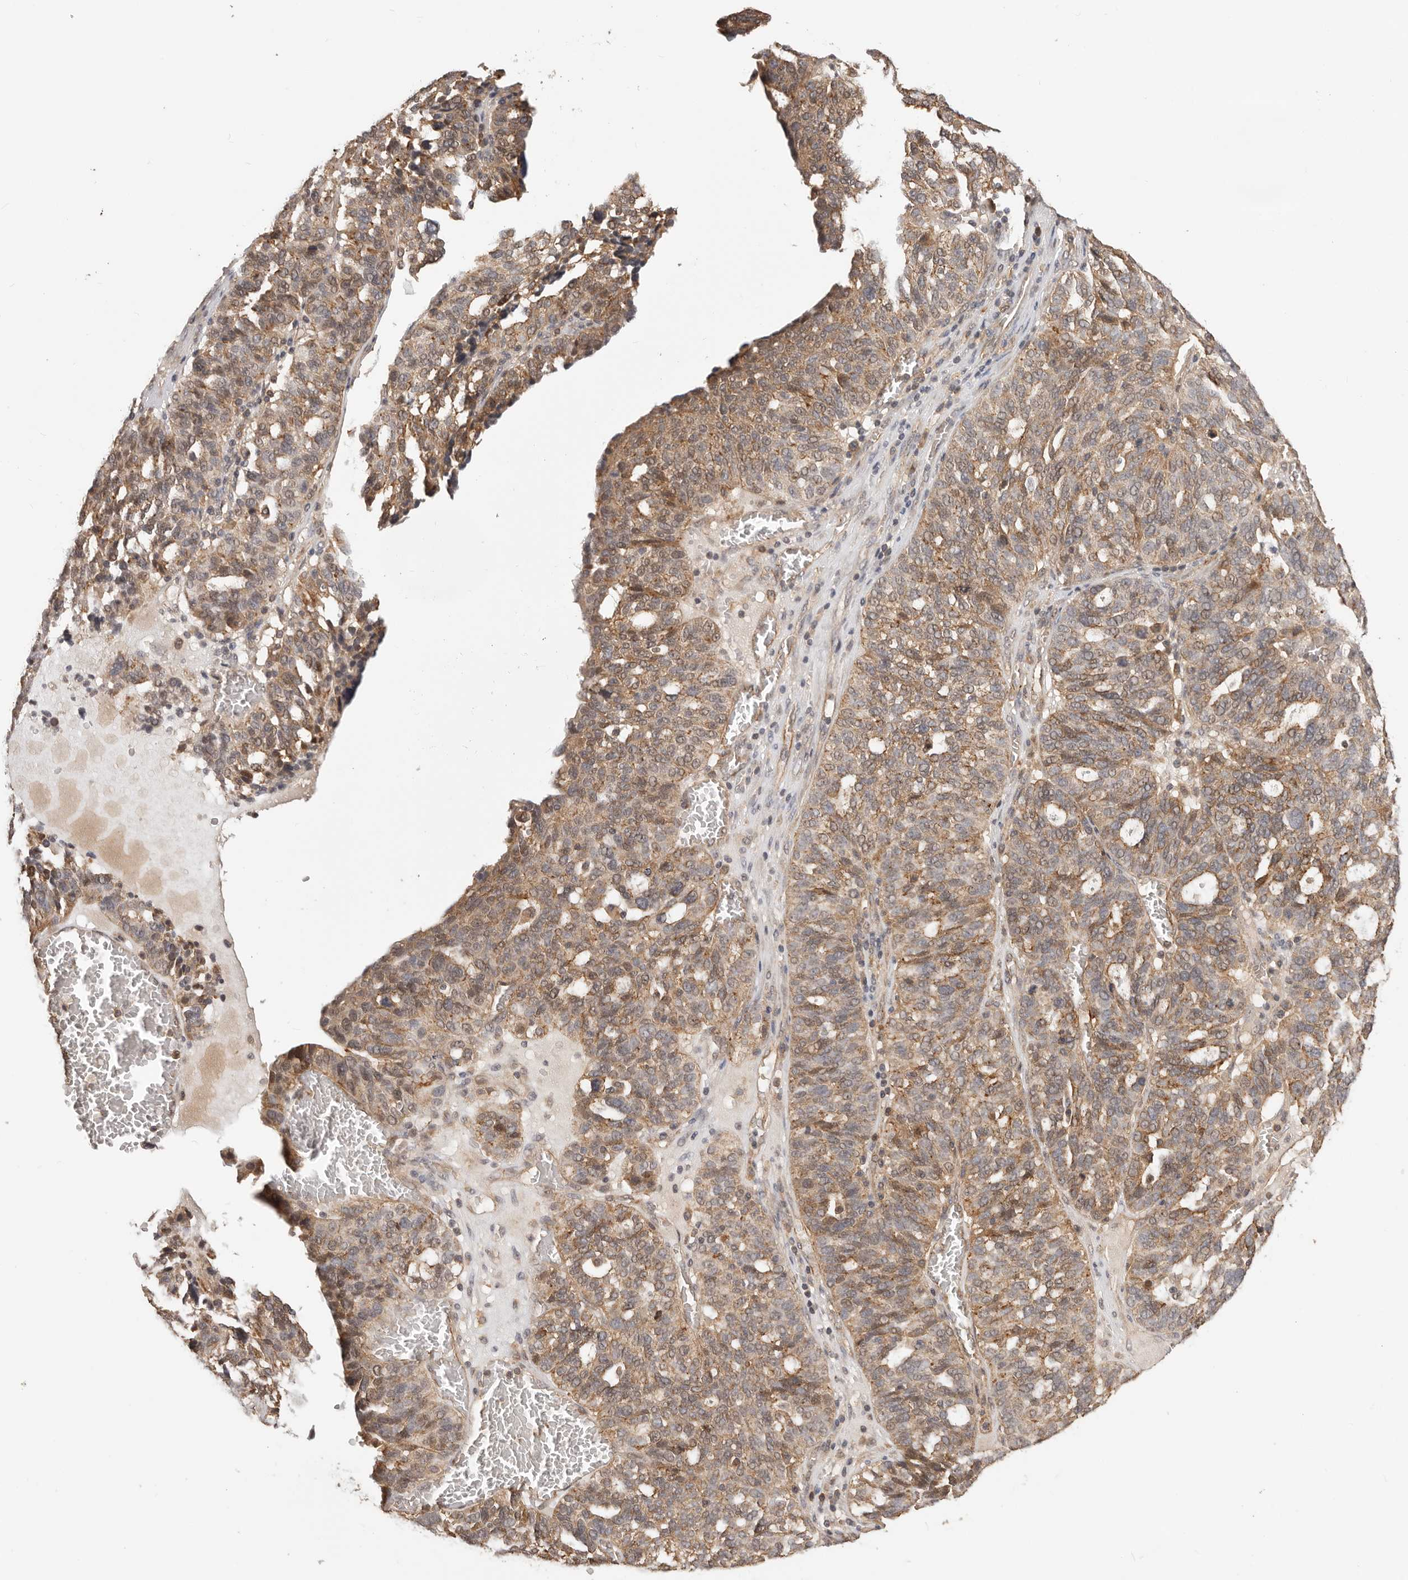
{"staining": {"intensity": "moderate", "quantity": ">75%", "location": "cytoplasmic/membranous"}, "tissue": "ovarian cancer", "cell_type": "Tumor cells", "image_type": "cancer", "snomed": [{"axis": "morphology", "description": "Cystadenocarcinoma, serous, NOS"}, {"axis": "topography", "description": "Ovary"}], "caption": "IHC (DAB) staining of ovarian cancer shows moderate cytoplasmic/membranous protein staining in about >75% of tumor cells.", "gene": "AFDN", "patient": {"sex": "female", "age": 59}}